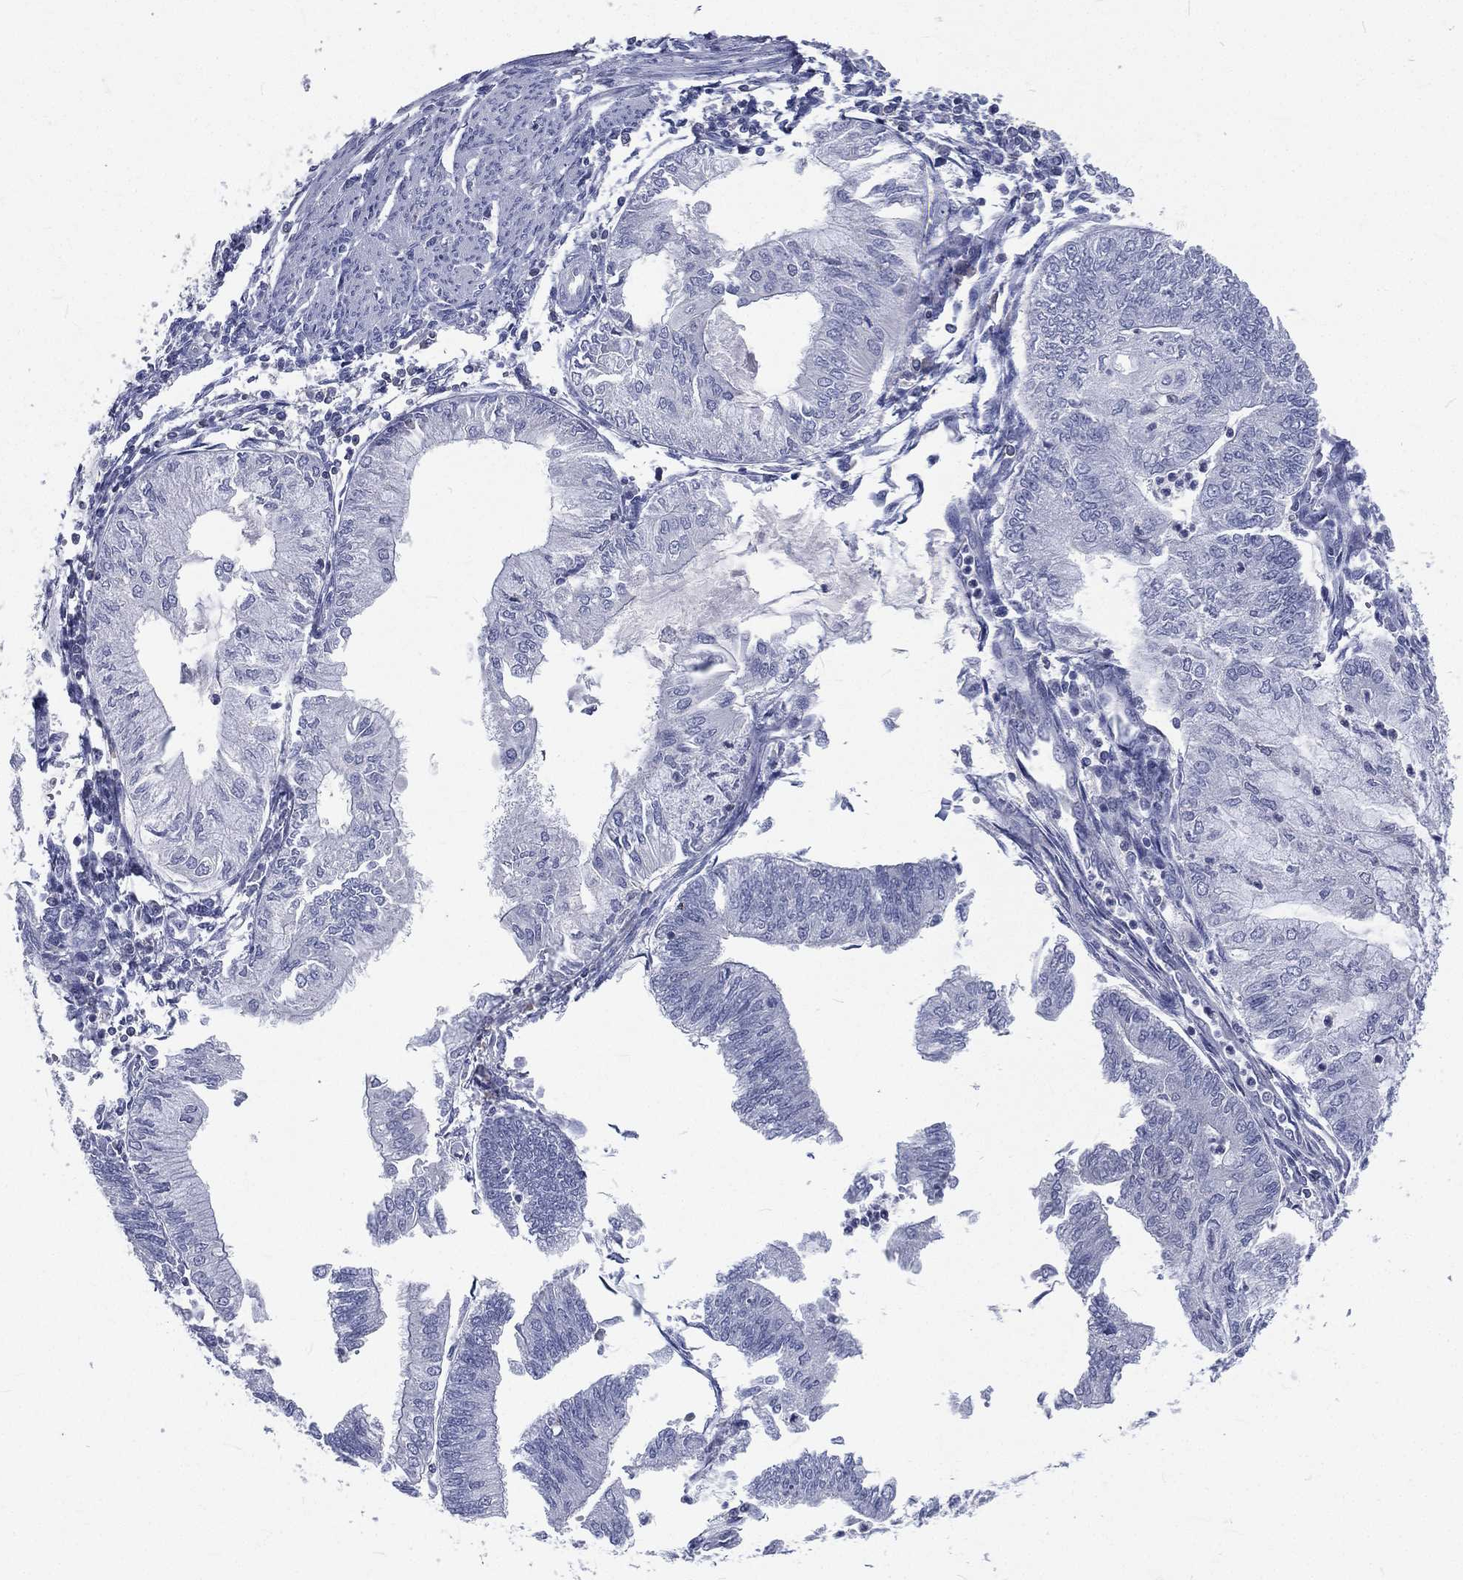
{"staining": {"intensity": "negative", "quantity": "none", "location": "none"}, "tissue": "endometrial cancer", "cell_type": "Tumor cells", "image_type": "cancer", "snomed": [{"axis": "morphology", "description": "Adenocarcinoma, NOS"}, {"axis": "topography", "description": "Endometrium"}], "caption": "Immunohistochemistry (IHC) photomicrograph of human endometrial cancer (adenocarcinoma) stained for a protein (brown), which shows no expression in tumor cells.", "gene": "CD3D", "patient": {"sex": "female", "age": 59}}